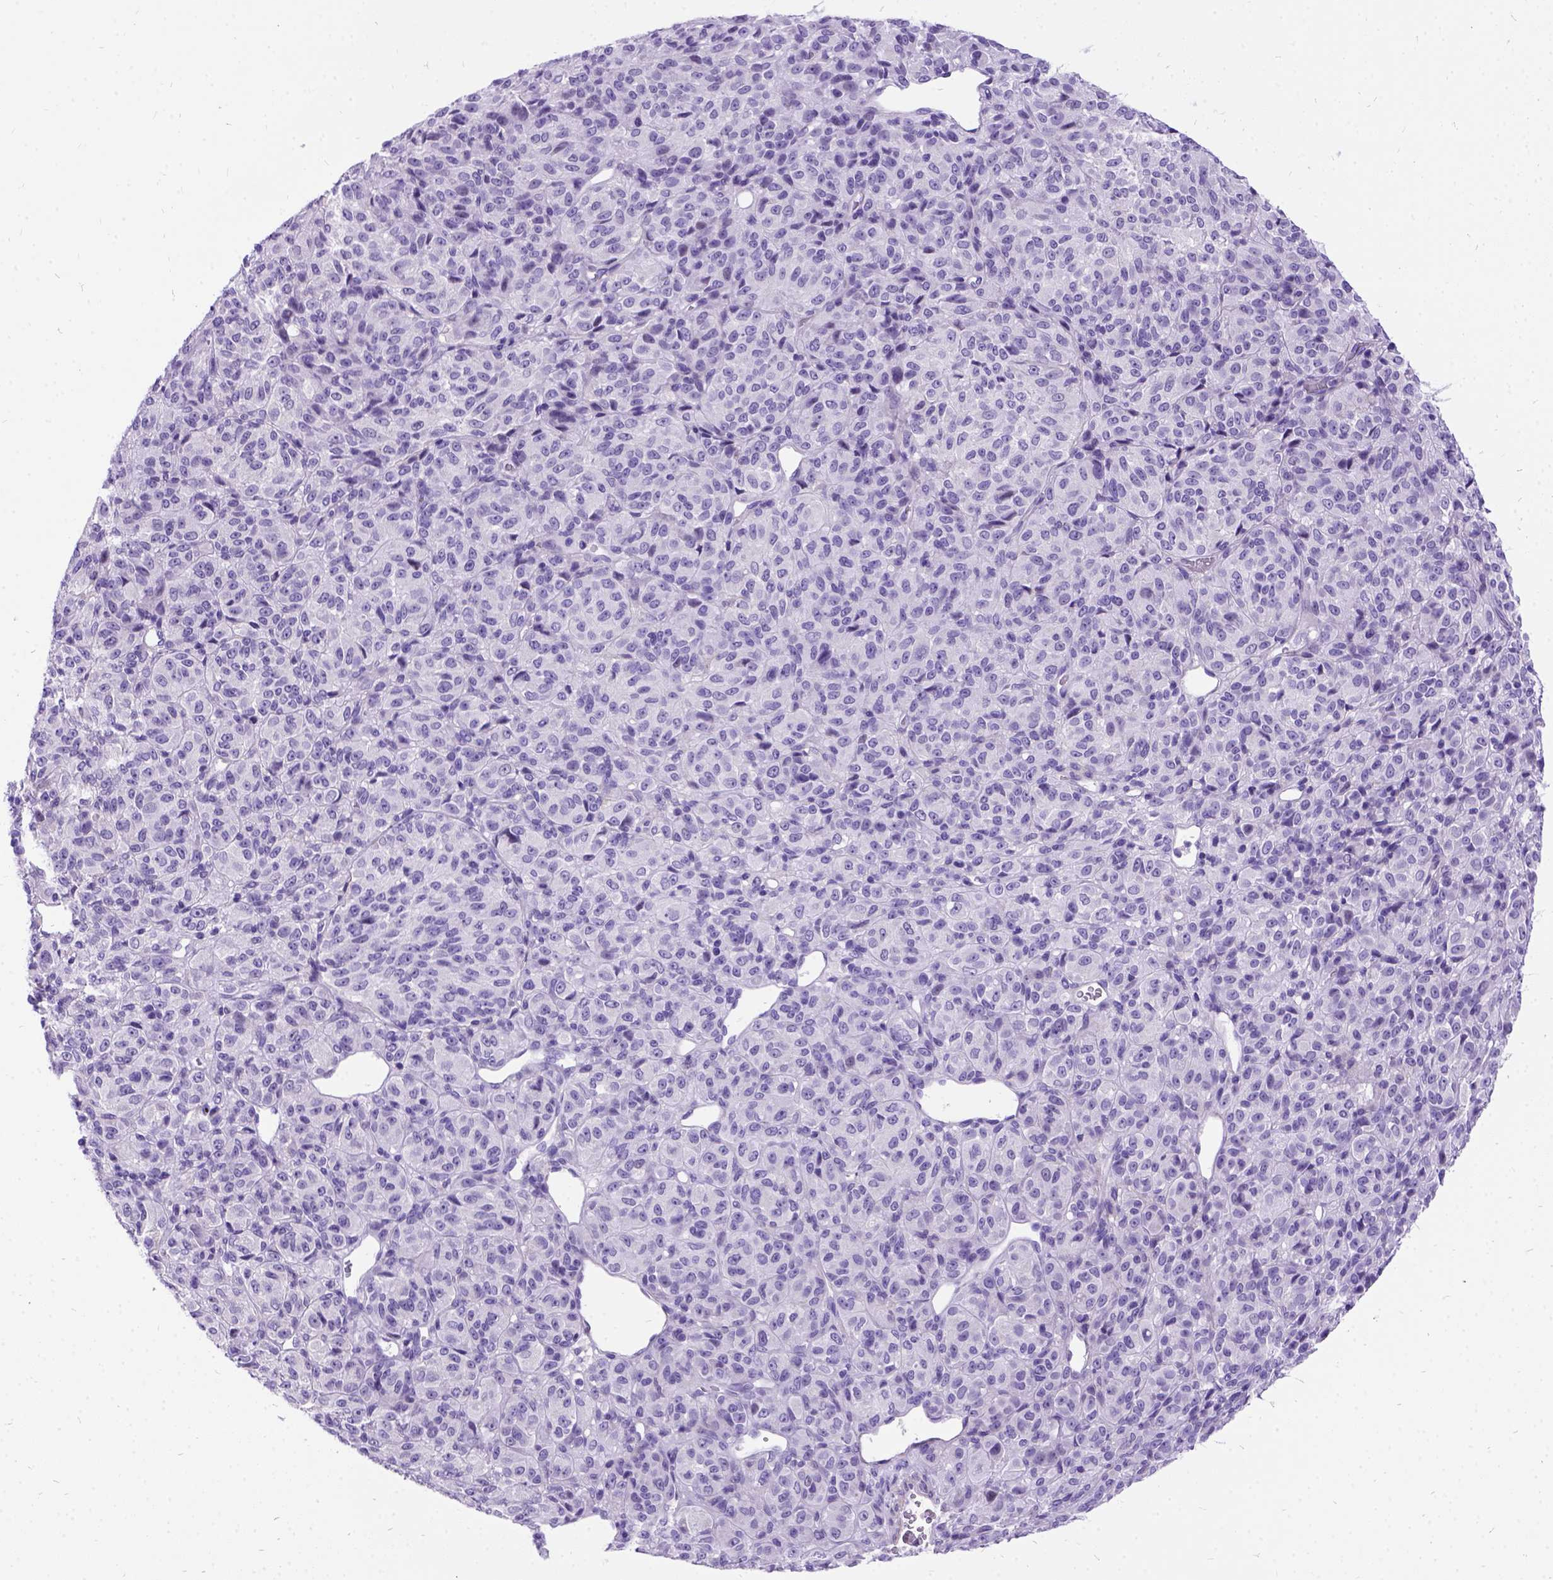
{"staining": {"intensity": "negative", "quantity": "none", "location": "none"}, "tissue": "melanoma", "cell_type": "Tumor cells", "image_type": "cancer", "snomed": [{"axis": "morphology", "description": "Malignant melanoma, Metastatic site"}, {"axis": "topography", "description": "Brain"}], "caption": "An image of malignant melanoma (metastatic site) stained for a protein shows no brown staining in tumor cells.", "gene": "PRG2", "patient": {"sex": "female", "age": 56}}